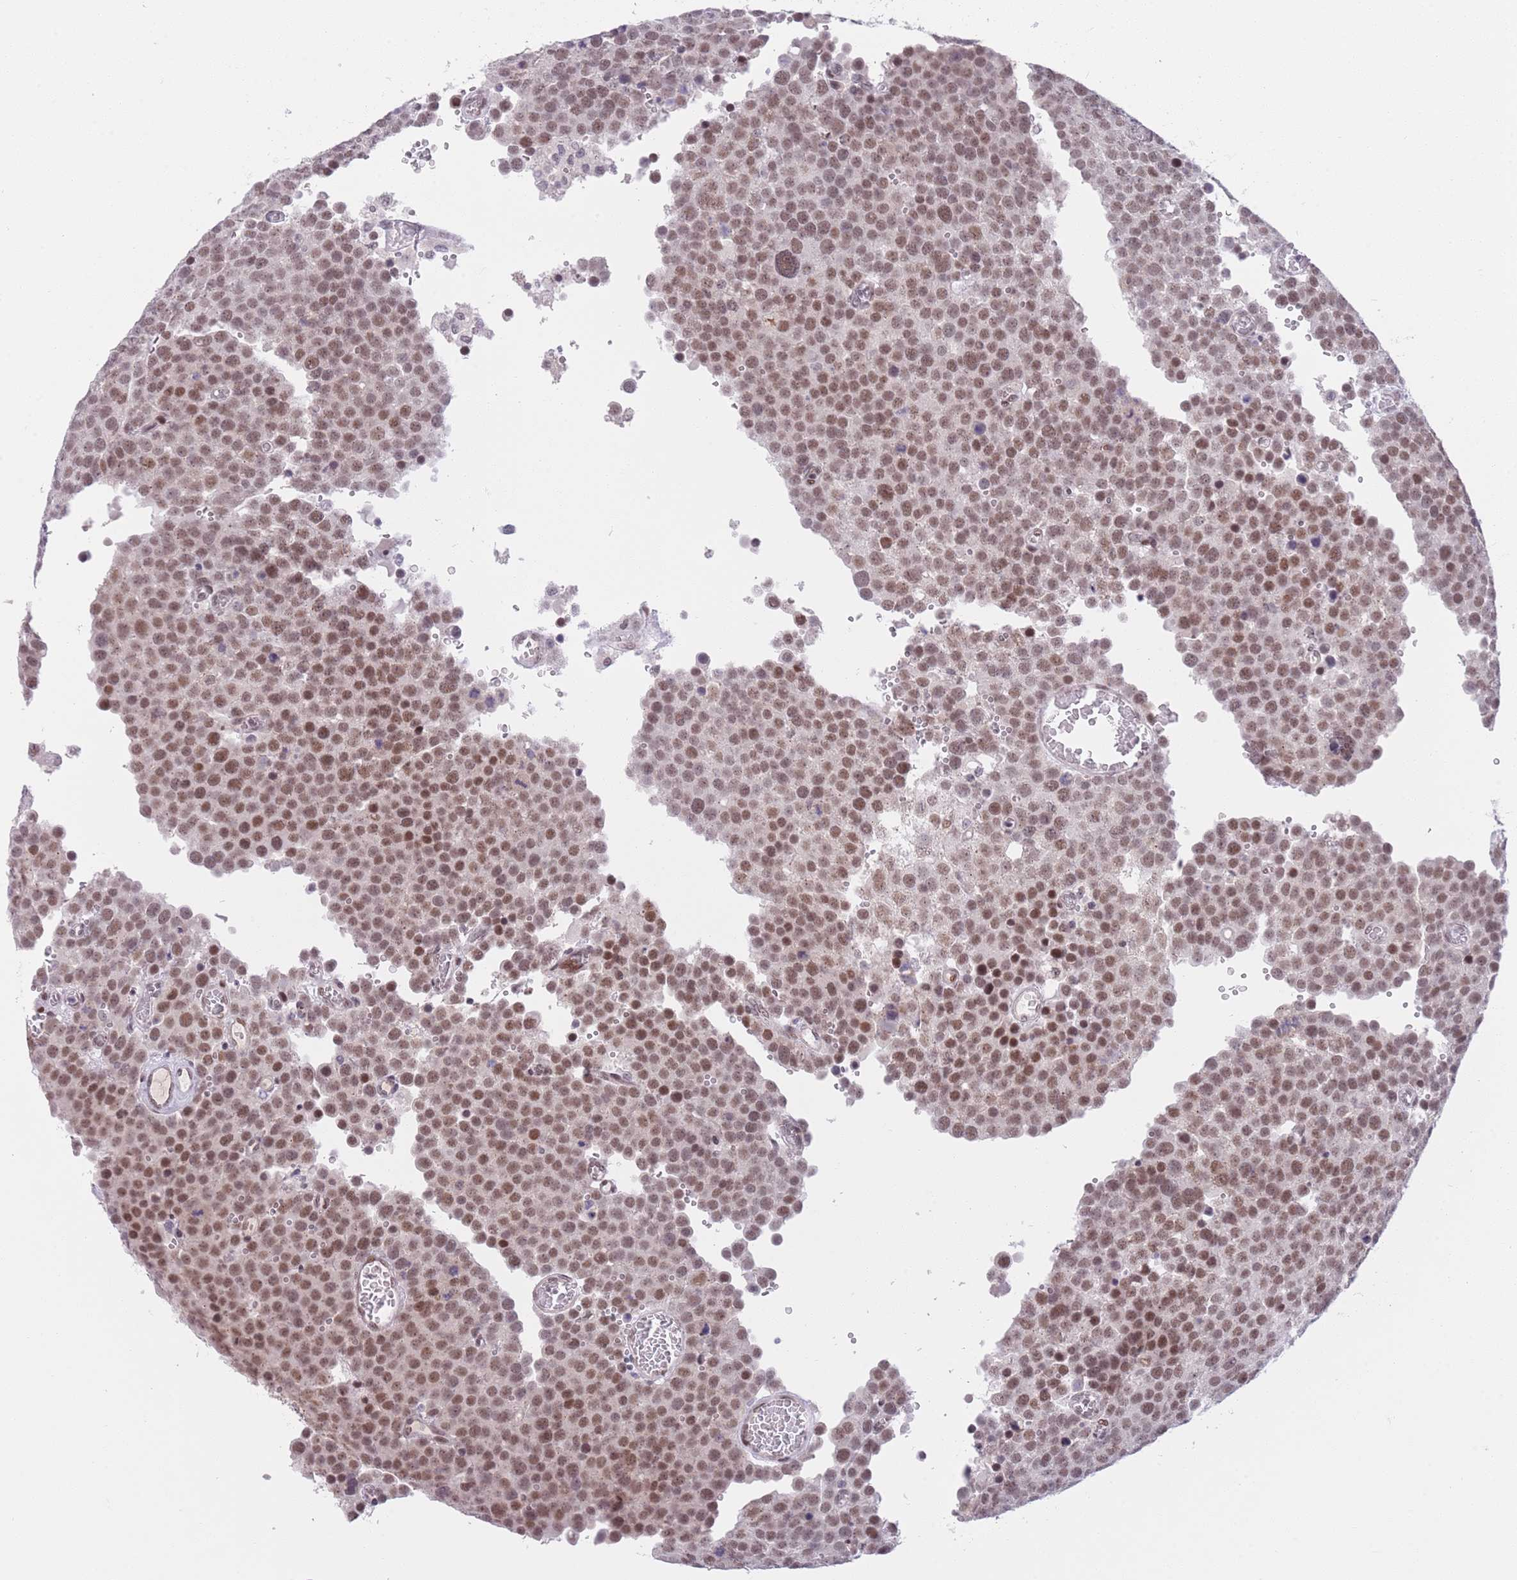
{"staining": {"intensity": "moderate", "quantity": ">75%", "location": "nuclear"}, "tissue": "testis cancer", "cell_type": "Tumor cells", "image_type": "cancer", "snomed": [{"axis": "morphology", "description": "Normal tissue, NOS"}, {"axis": "morphology", "description": "Seminoma, NOS"}, {"axis": "topography", "description": "Testis"}], "caption": "Seminoma (testis) stained with a protein marker exhibits moderate staining in tumor cells.", "gene": "RFX1", "patient": {"sex": "male", "age": 71}}